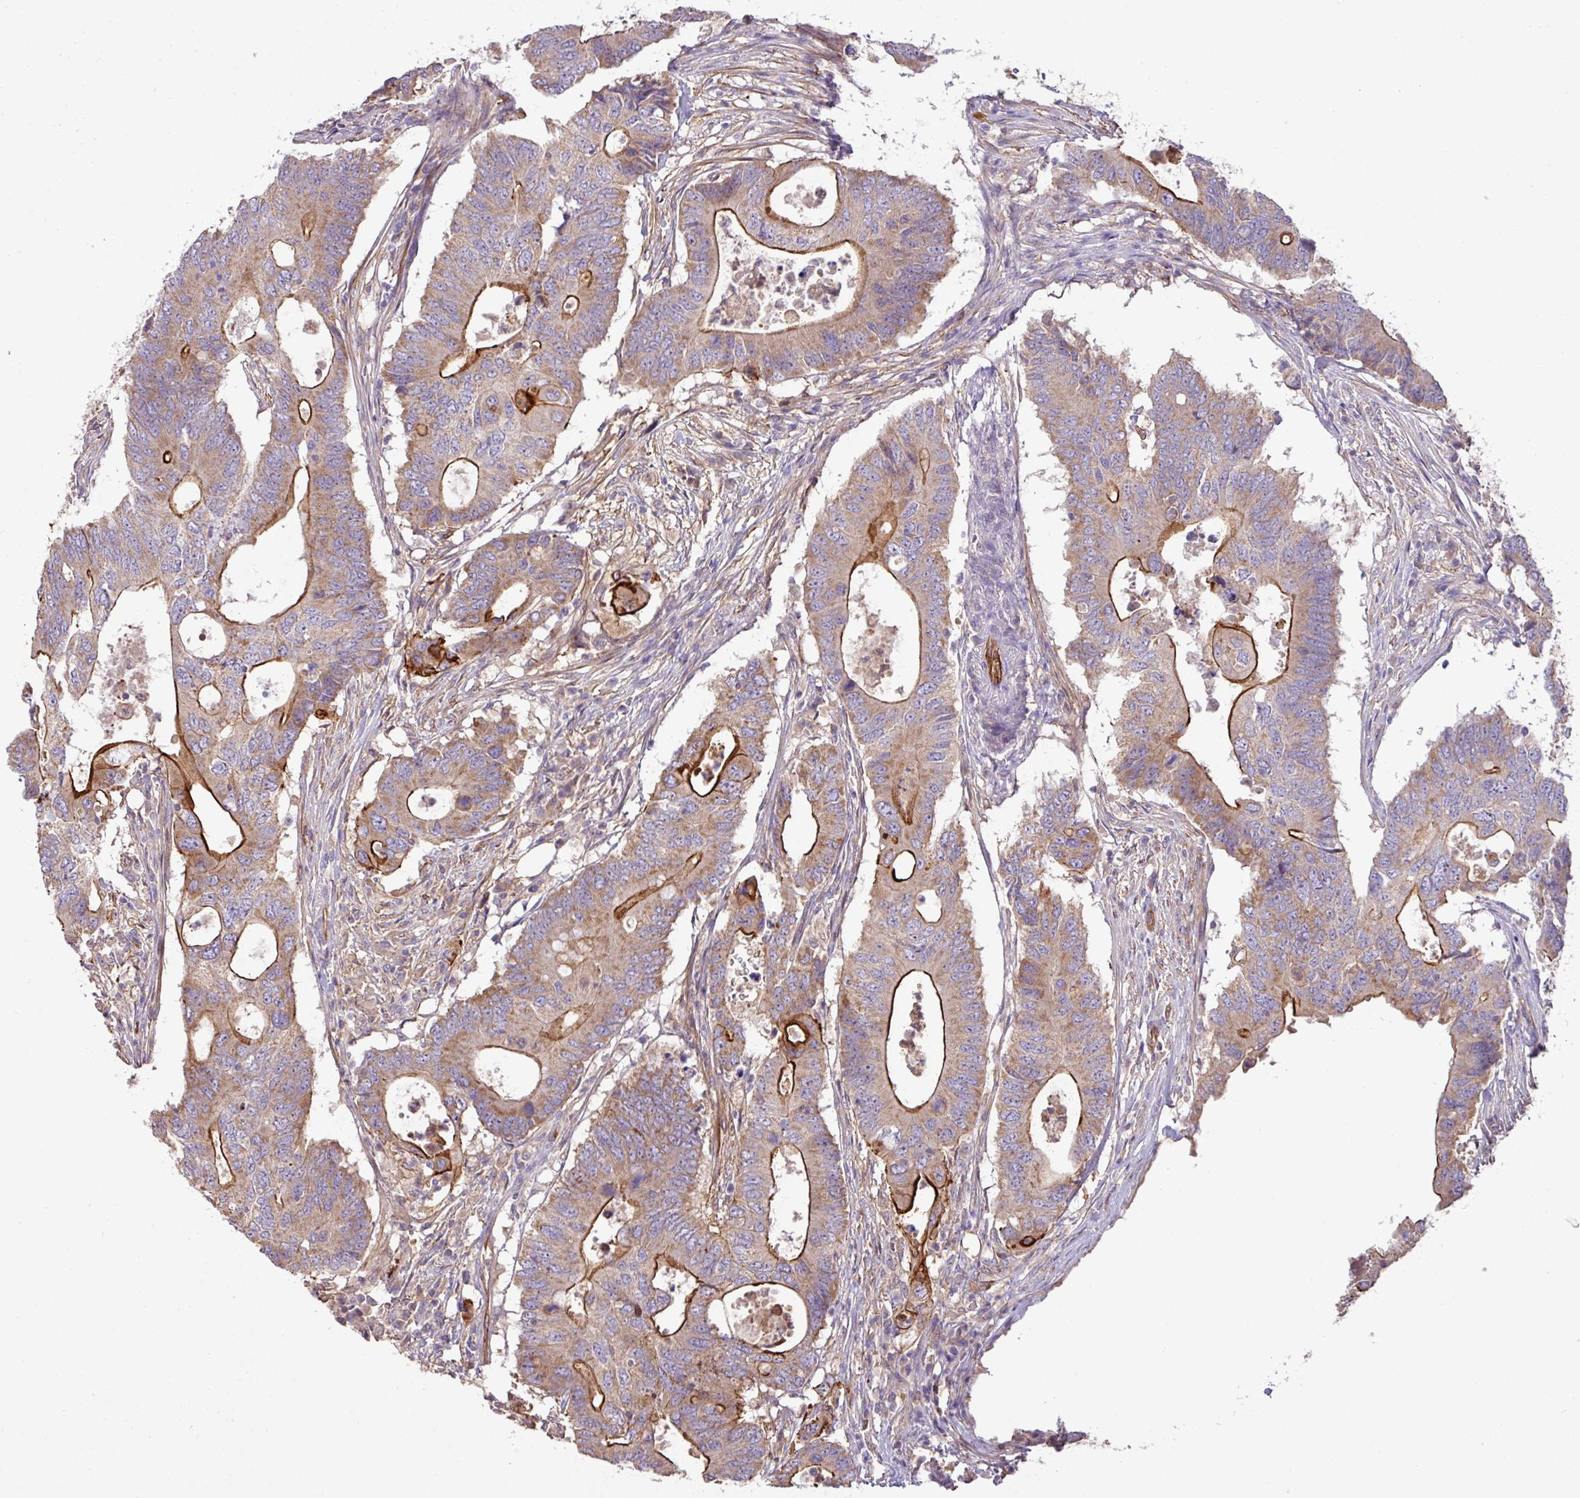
{"staining": {"intensity": "strong", "quantity": "25%-75%", "location": "cytoplasmic/membranous"}, "tissue": "colorectal cancer", "cell_type": "Tumor cells", "image_type": "cancer", "snomed": [{"axis": "morphology", "description": "Adenocarcinoma, NOS"}, {"axis": "topography", "description": "Colon"}], "caption": "The micrograph exhibits staining of colorectal adenocarcinoma, revealing strong cytoplasmic/membranous protein expression (brown color) within tumor cells.", "gene": "LRRC53", "patient": {"sex": "male", "age": 71}}